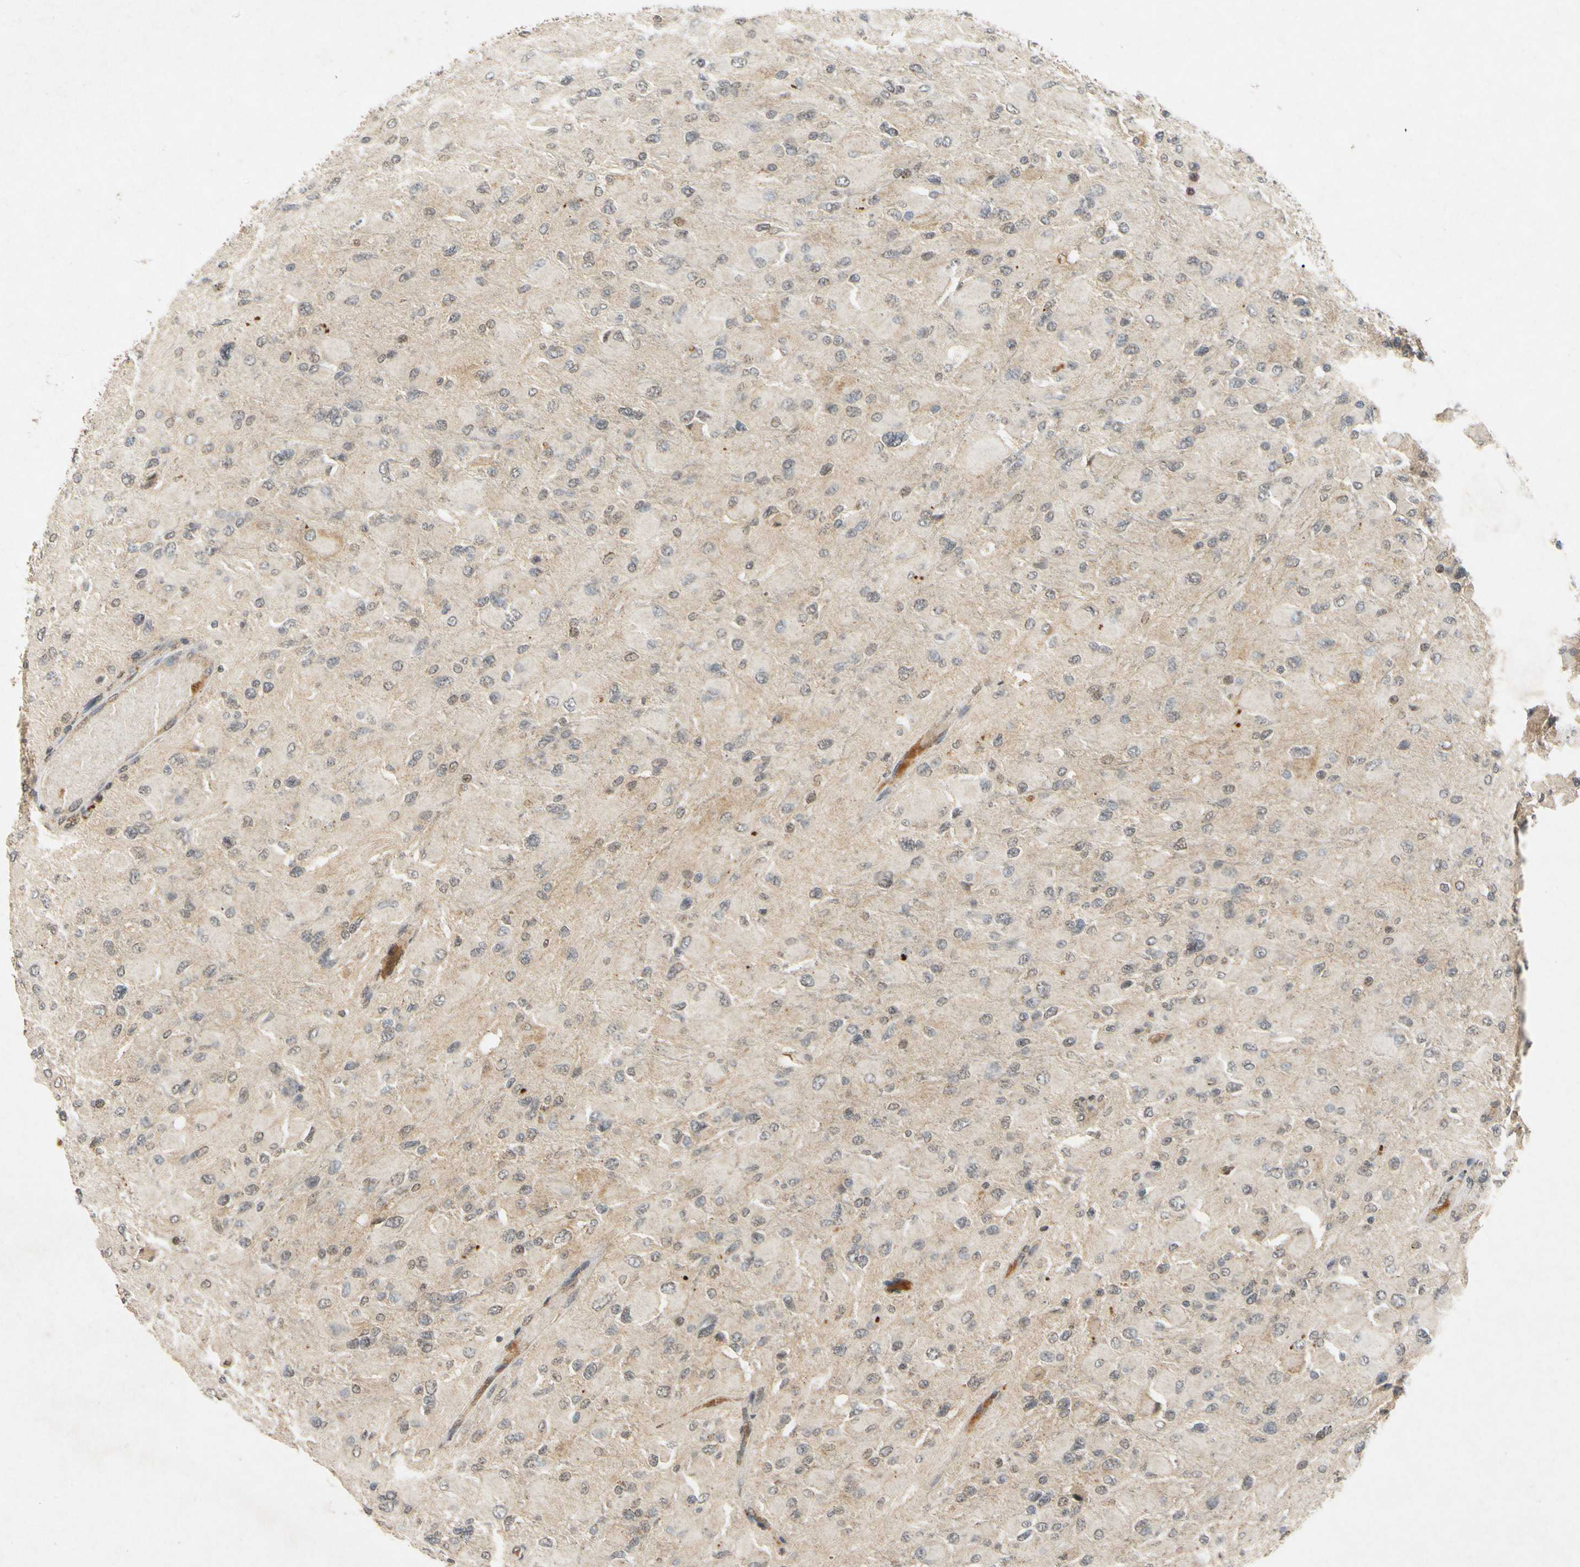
{"staining": {"intensity": "negative", "quantity": "none", "location": "none"}, "tissue": "glioma", "cell_type": "Tumor cells", "image_type": "cancer", "snomed": [{"axis": "morphology", "description": "Glioma, malignant, High grade"}, {"axis": "topography", "description": "Cerebral cortex"}], "caption": "This is a photomicrograph of immunohistochemistry (IHC) staining of glioma, which shows no expression in tumor cells. (Stains: DAB IHC with hematoxylin counter stain, Microscopy: brightfield microscopy at high magnification).", "gene": "CP", "patient": {"sex": "female", "age": 36}}